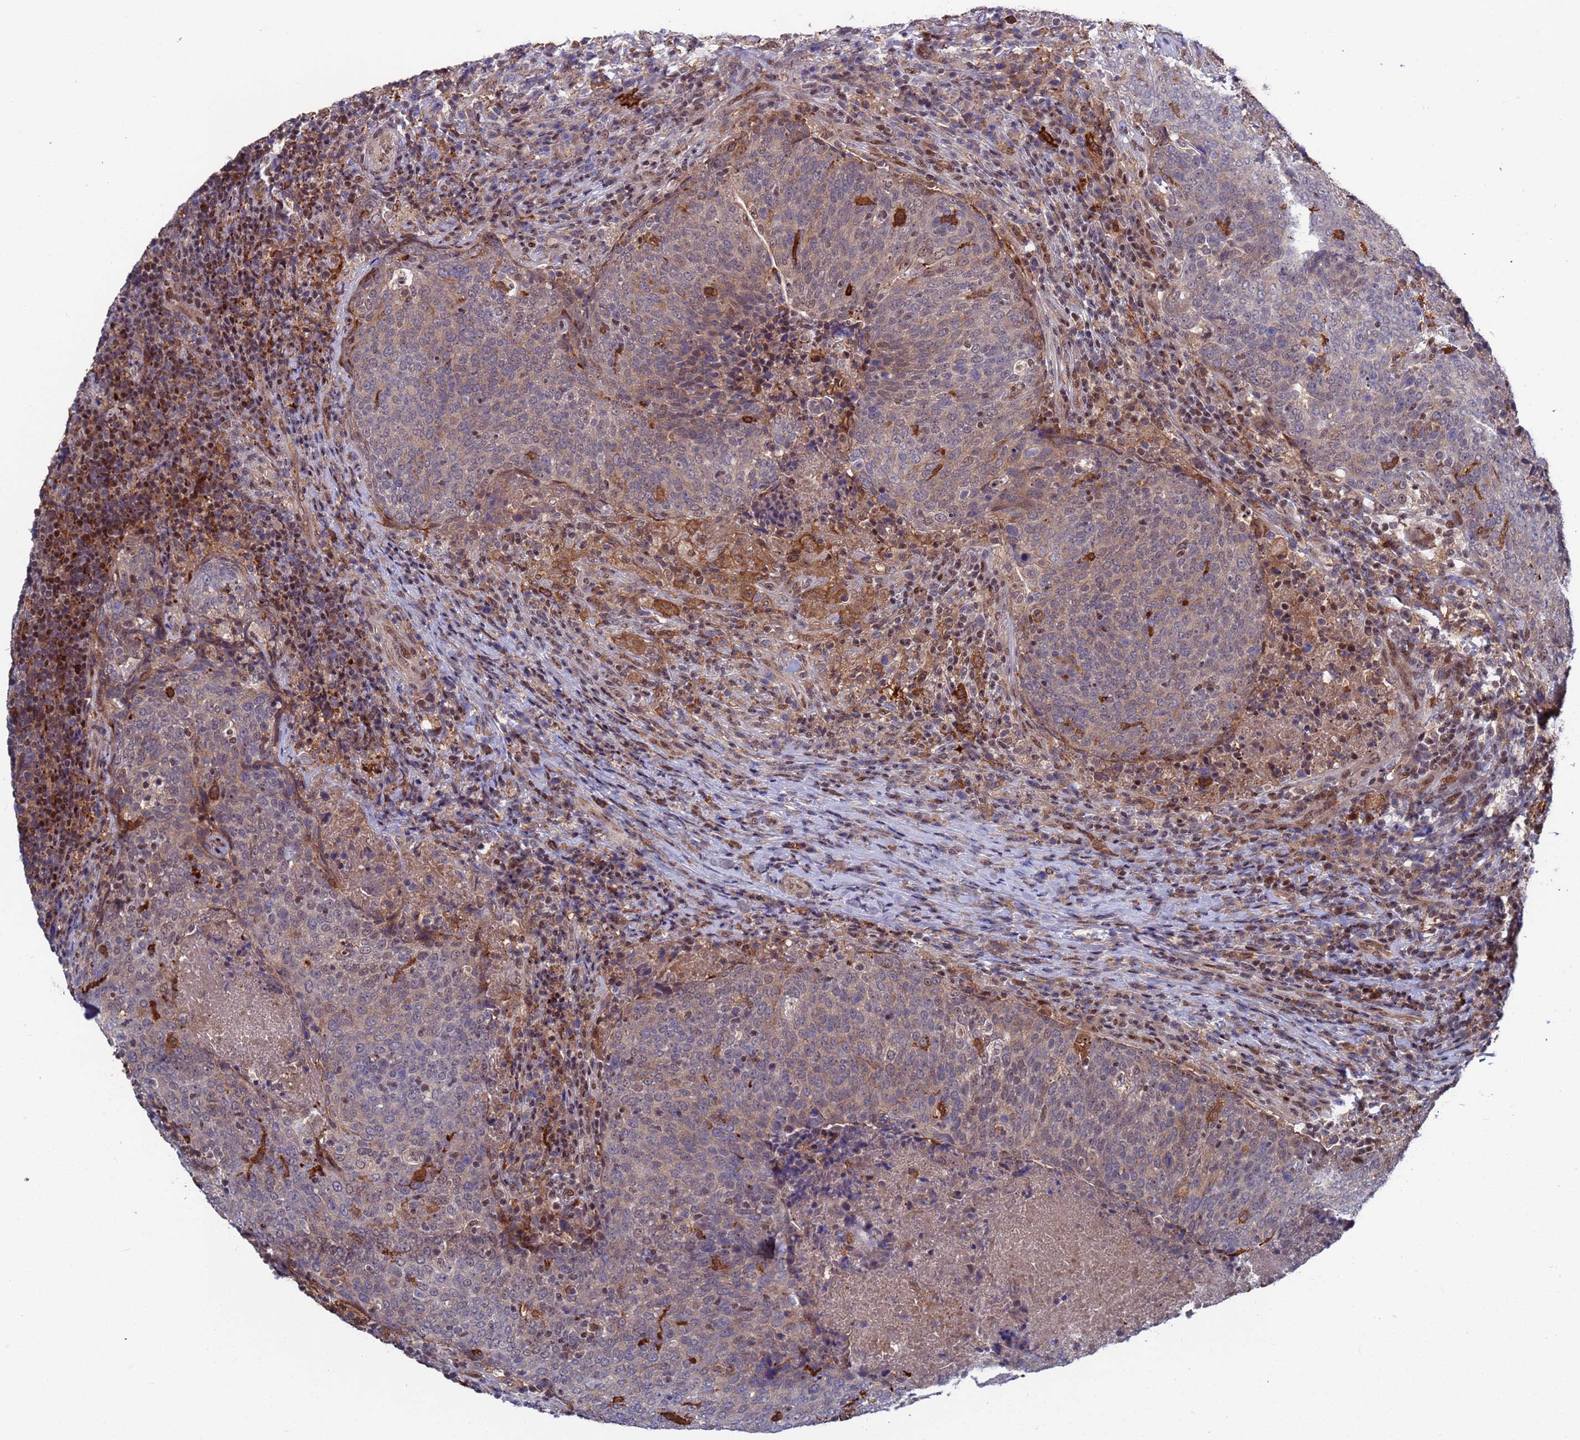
{"staining": {"intensity": "negative", "quantity": "none", "location": "none"}, "tissue": "head and neck cancer", "cell_type": "Tumor cells", "image_type": "cancer", "snomed": [{"axis": "morphology", "description": "Squamous cell carcinoma, NOS"}, {"axis": "morphology", "description": "Squamous cell carcinoma, metastatic, NOS"}, {"axis": "topography", "description": "Lymph node"}, {"axis": "topography", "description": "Head-Neck"}], "caption": "High magnification brightfield microscopy of head and neck cancer (metastatic squamous cell carcinoma) stained with DAB (brown) and counterstained with hematoxylin (blue): tumor cells show no significant expression.", "gene": "TMBIM6", "patient": {"sex": "male", "age": 62}}